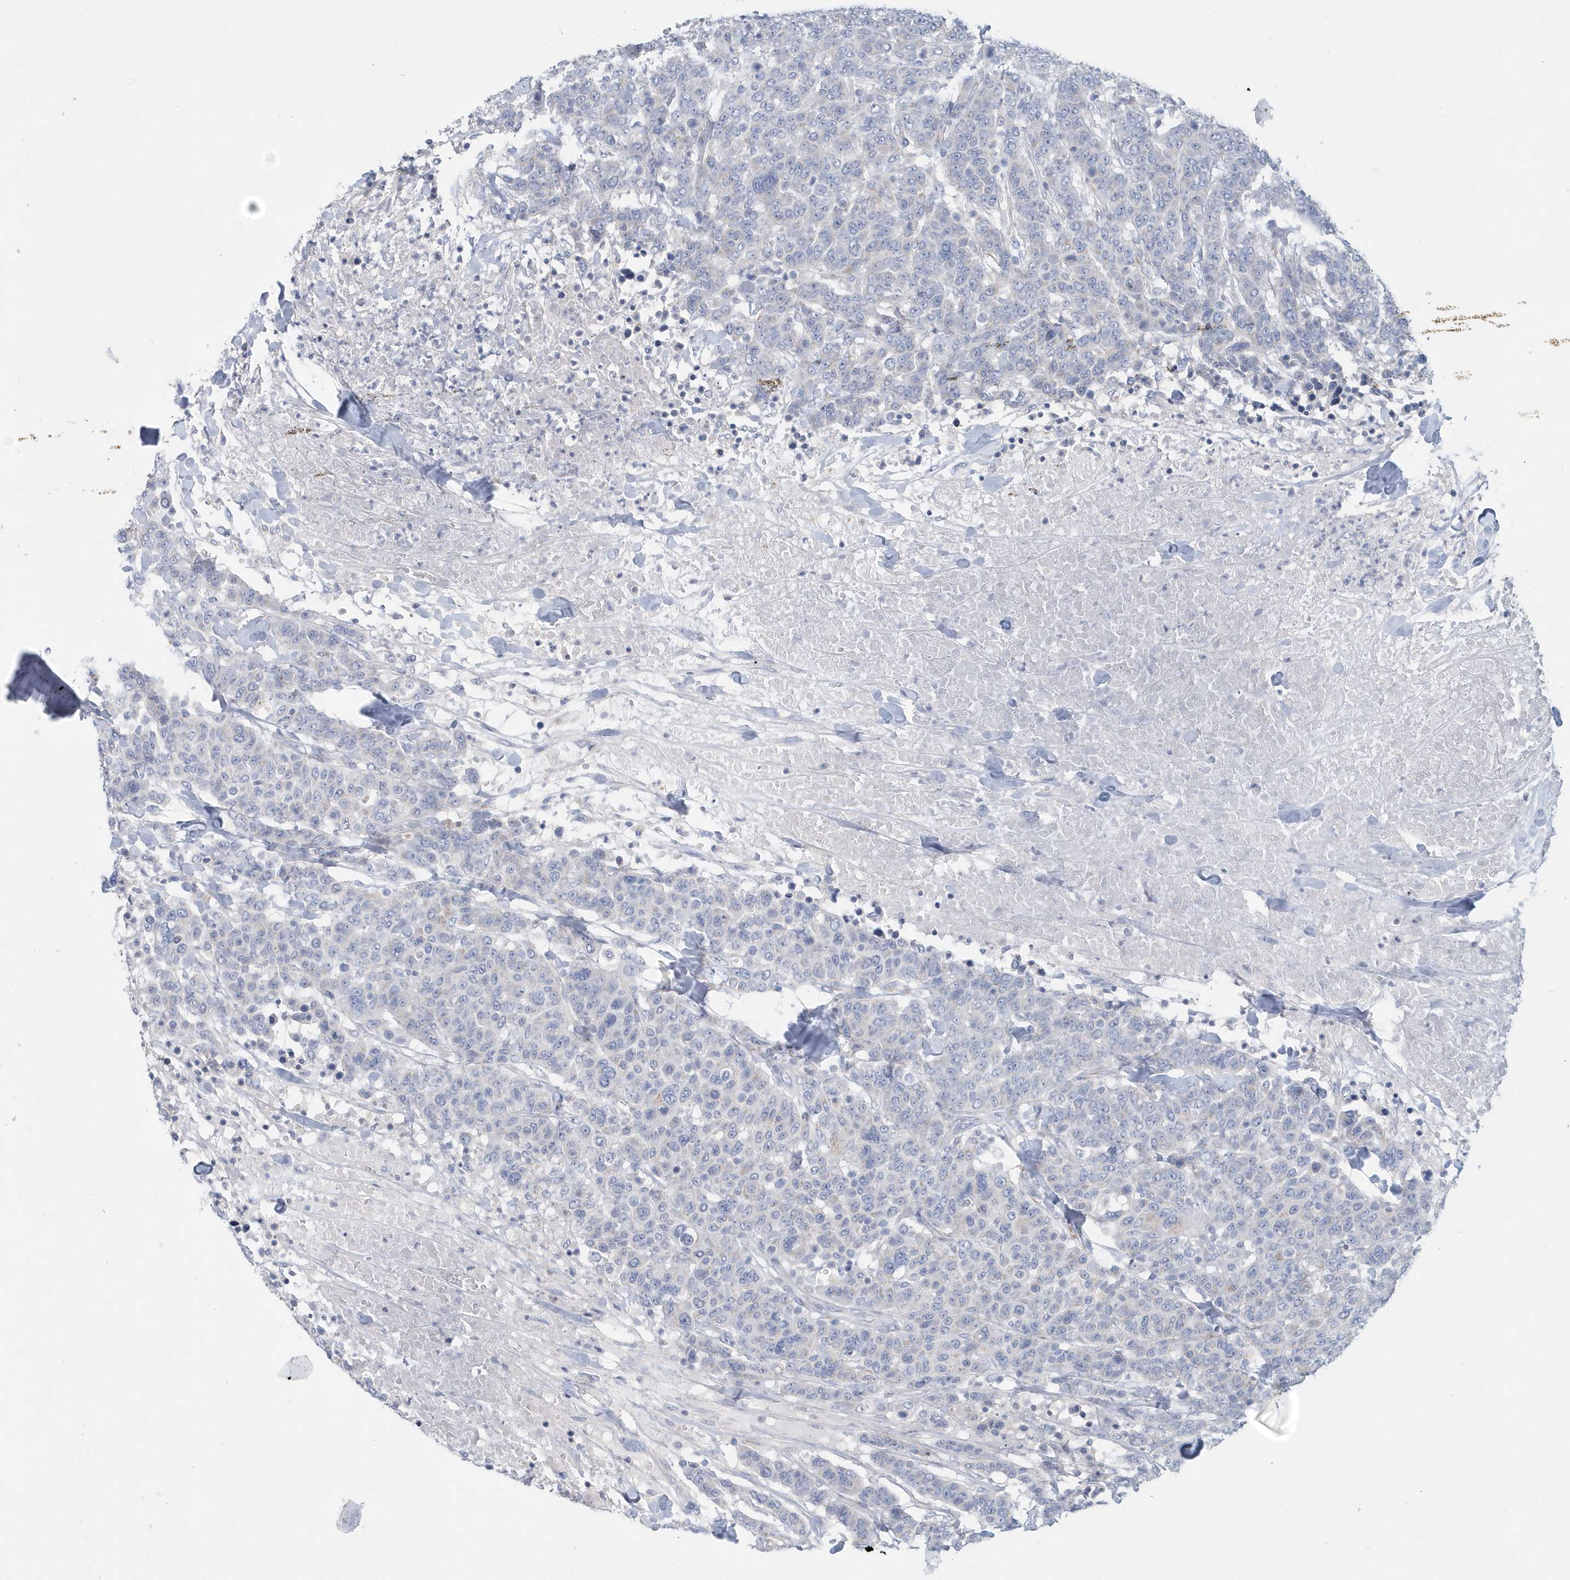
{"staining": {"intensity": "negative", "quantity": "none", "location": "none"}, "tissue": "breast cancer", "cell_type": "Tumor cells", "image_type": "cancer", "snomed": [{"axis": "morphology", "description": "Duct carcinoma"}, {"axis": "topography", "description": "Breast"}], "caption": "IHC image of breast cancer stained for a protein (brown), which displays no positivity in tumor cells. (DAB (3,3'-diaminobenzidine) immunohistochemistry with hematoxylin counter stain).", "gene": "SPATA18", "patient": {"sex": "female", "age": 37}}